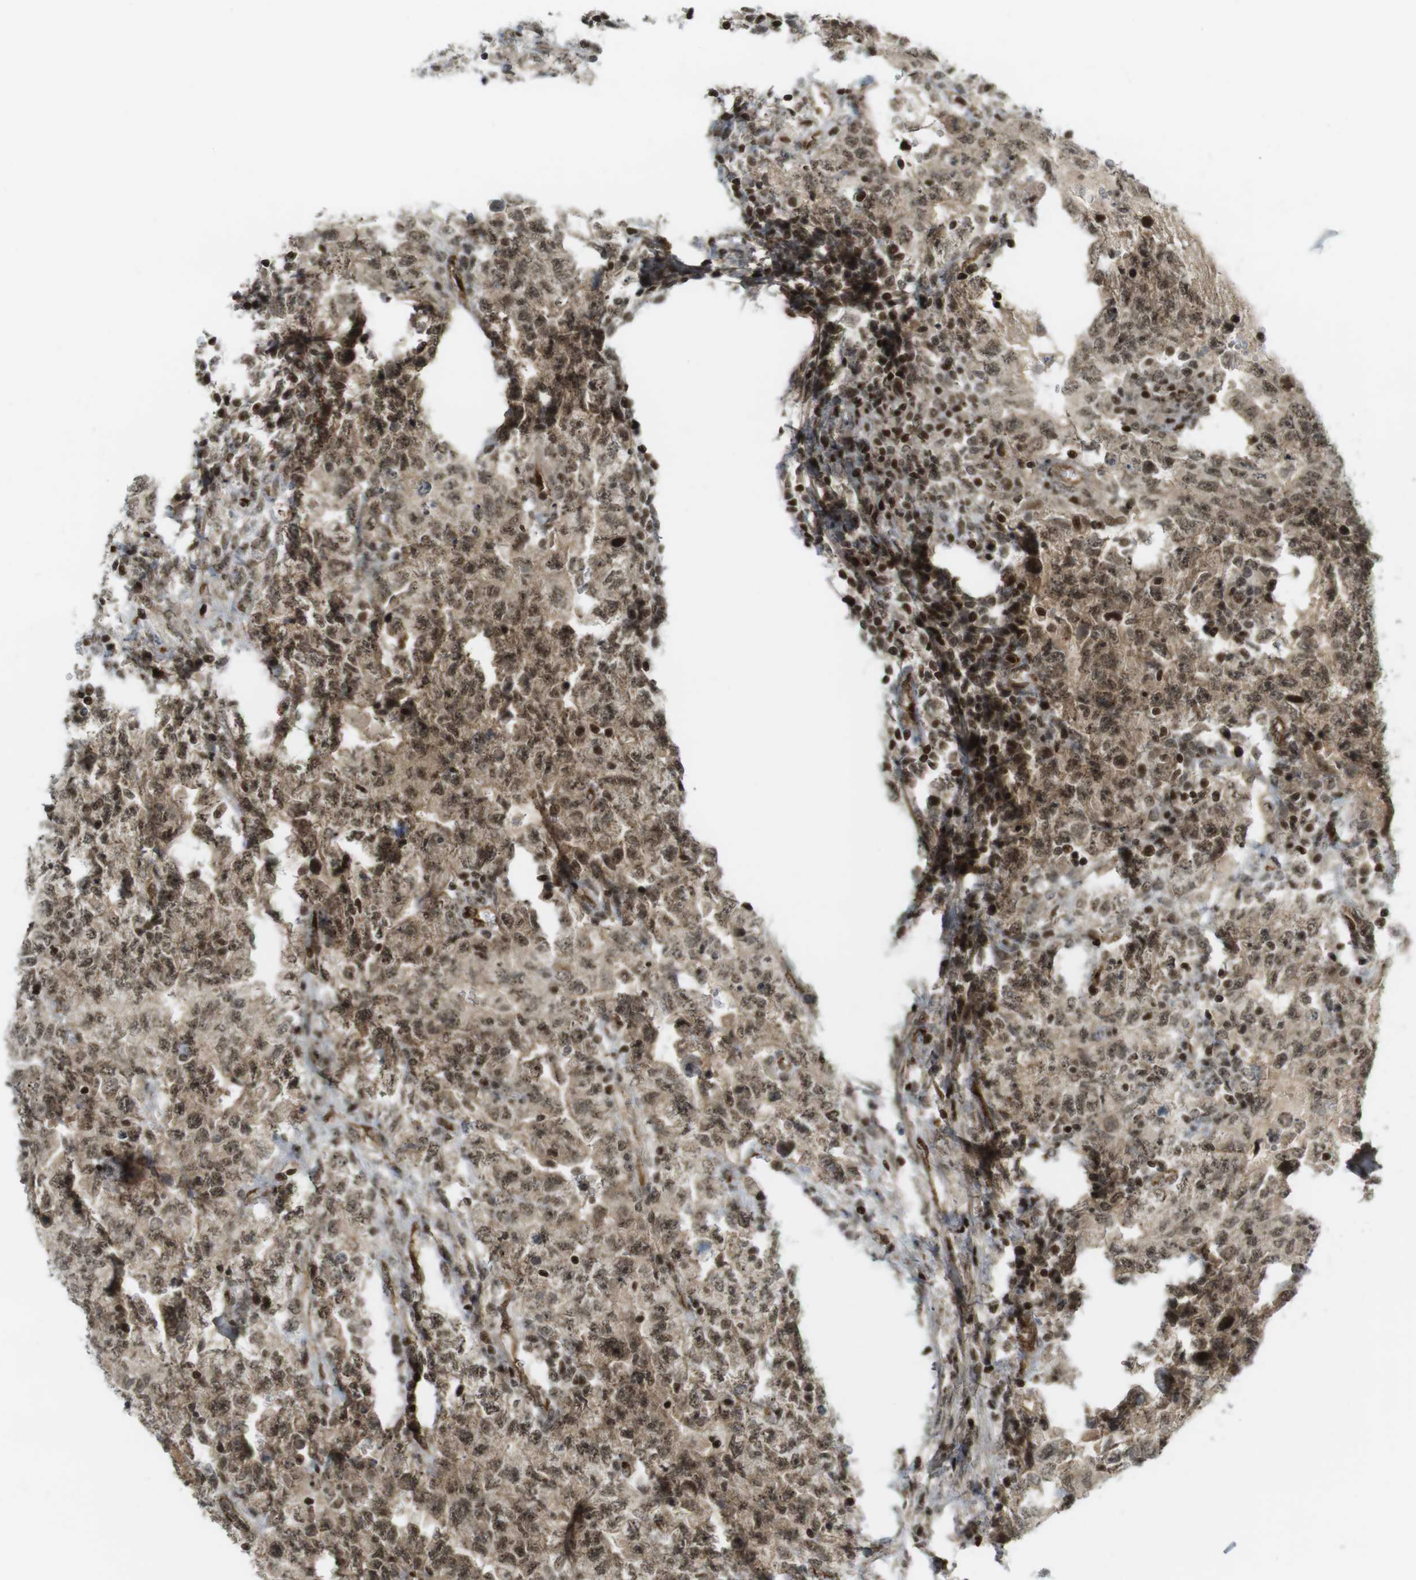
{"staining": {"intensity": "moderate", "quantity": ">75%", "location": "cytoplasmic/membranous,nuclear"}, "tissue": "testis cancer", "cell_type": "Tumor cells", "image_type": "cancer", "snomed": [{"axis": "morphology", "description": "Carcinoma, Embryonal, NOS"}, {"axis": "topography", "description": "Testis"}], "caption": "The photomicrograph displays immunohistochemical staining of testis embryonal carcinoma. There is moderate cytoplasmic/membranous and nuclear staining is appreciated in approximately >75% of tumor cells.", "gene": "PPP1R13B", "patient": {"sex": "male", "age": 26}}